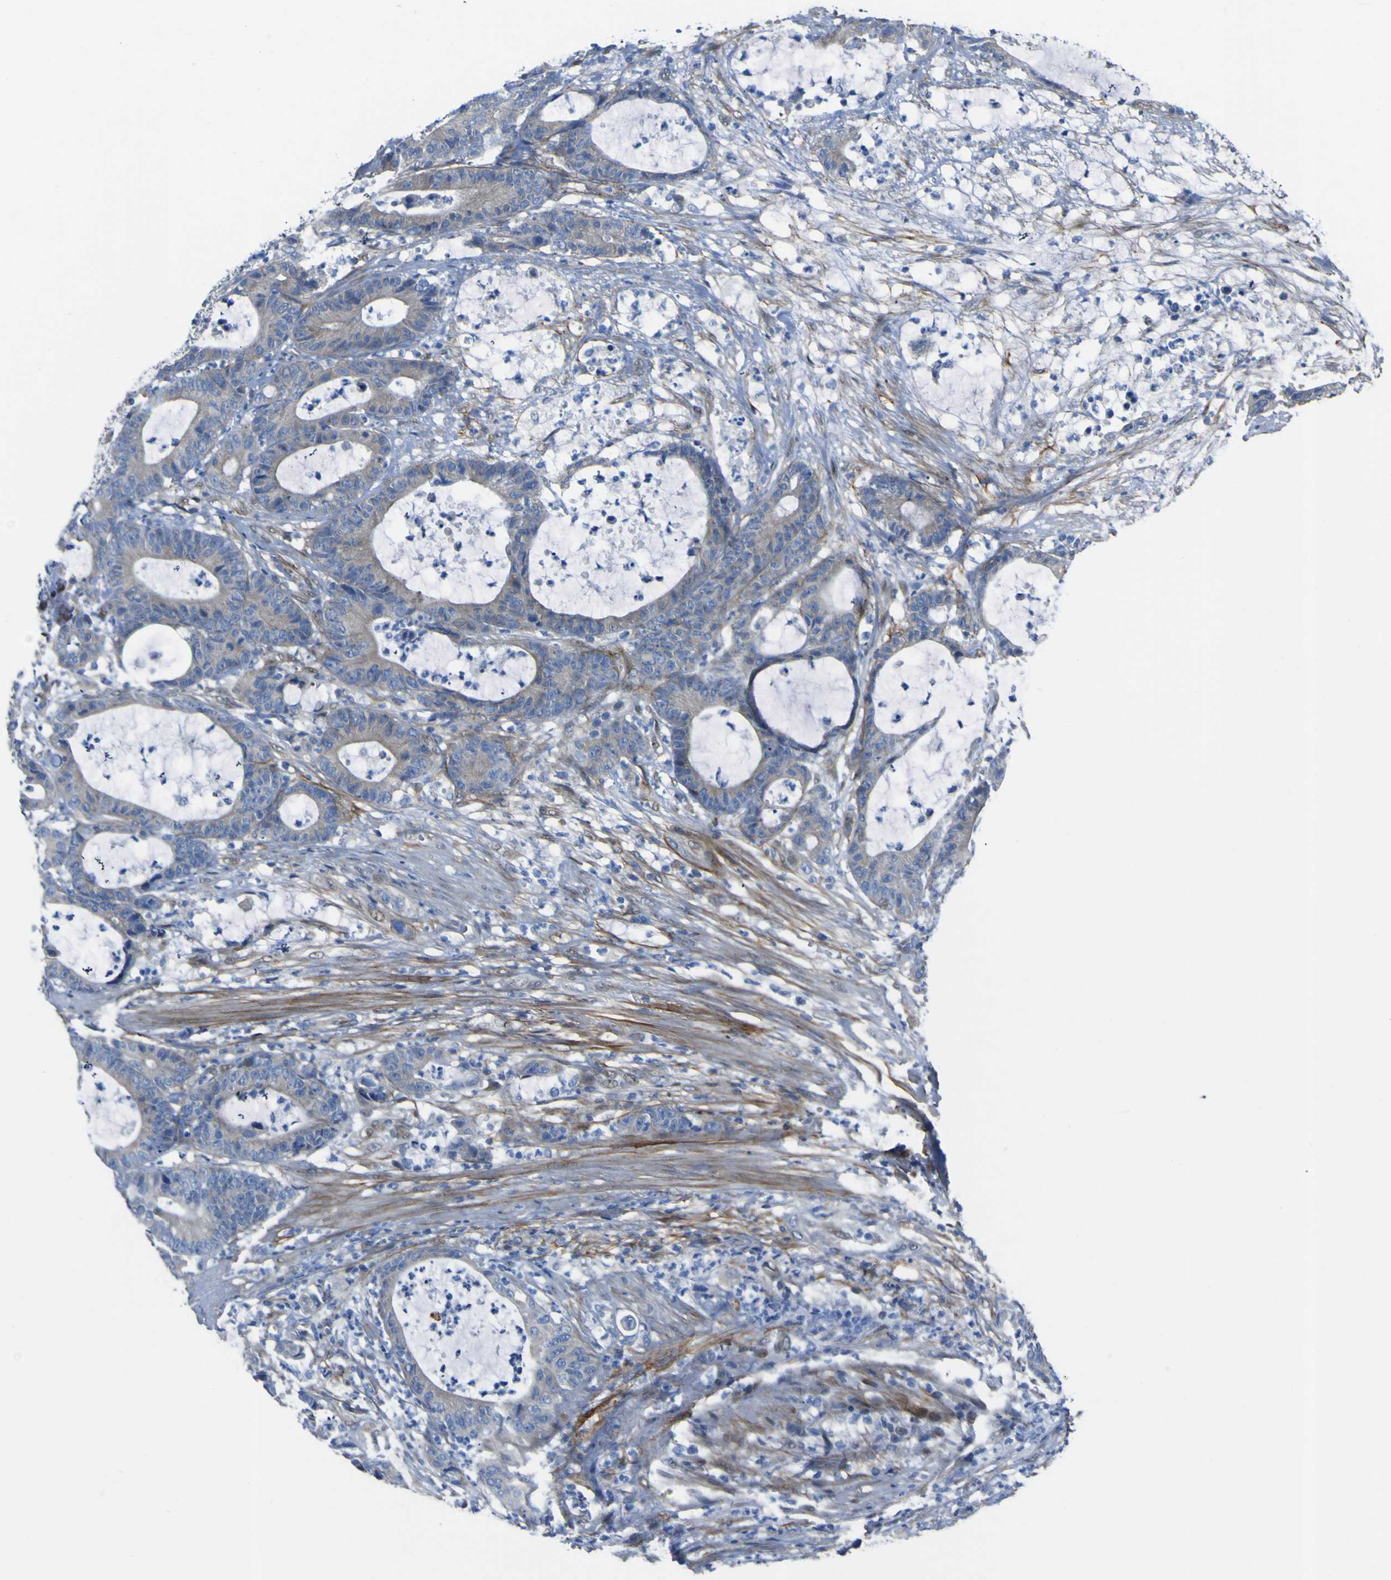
{"staining": {"intensity": "negative", "quantity": "none", "location": "none"}, "tissue": "colorectal cancer", "cell_type": "Tumor cells", "image_type": "cancer", "snomed": [{"axis": "morphology", "description": "Adenocarcinoma, NOS"}, {"axis": "topography", "description": "Colon"}], "caption": "A micrograph of human colorectal cancer (adenocarcinoma) is negative for staining in tumor cells.", "gene": "LRRN1", "patient": {"sex": "female", "age": 84}}